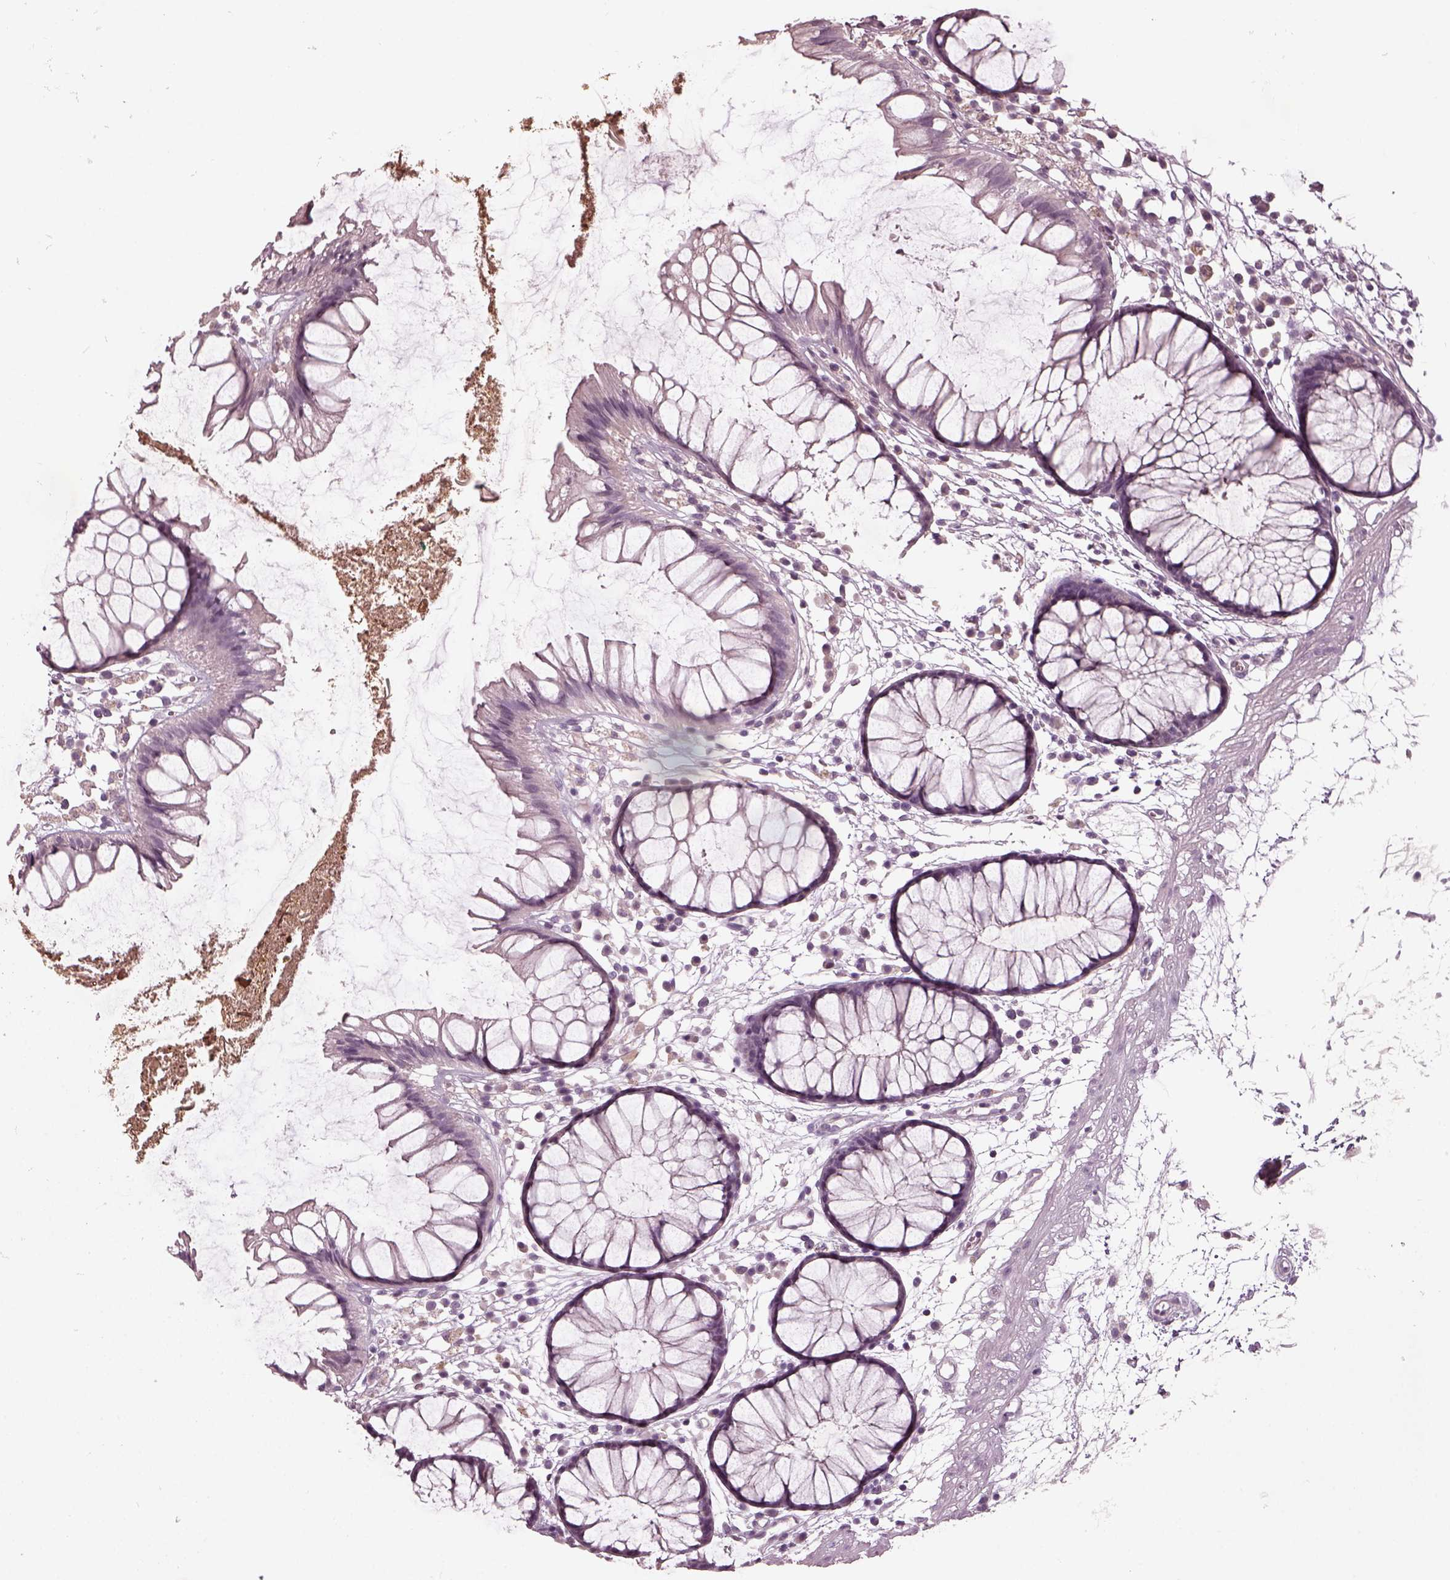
{"staining": {"intensity": "negative", "quantity": "none", "location": "none"}, "tissue": "colon", "cell_type": "Endothelial cells", "image_type": "normal", "snomed": [{"axis": "morphology", "description": "Normal tissue, NOS"}, {"axis": "morphology", "description": "Adenocarcinoma, NOS"}, {"axis": "topography", "description": "Colon"}], "caption": "Immunohistochemistry (IHC) of normal human colon demonstrates no staining in endothelial cells. (DAB IHC with hematoxylin counter stain).", "gene": "RCVRN", "patient": {"sex": "male", "age": 65}}